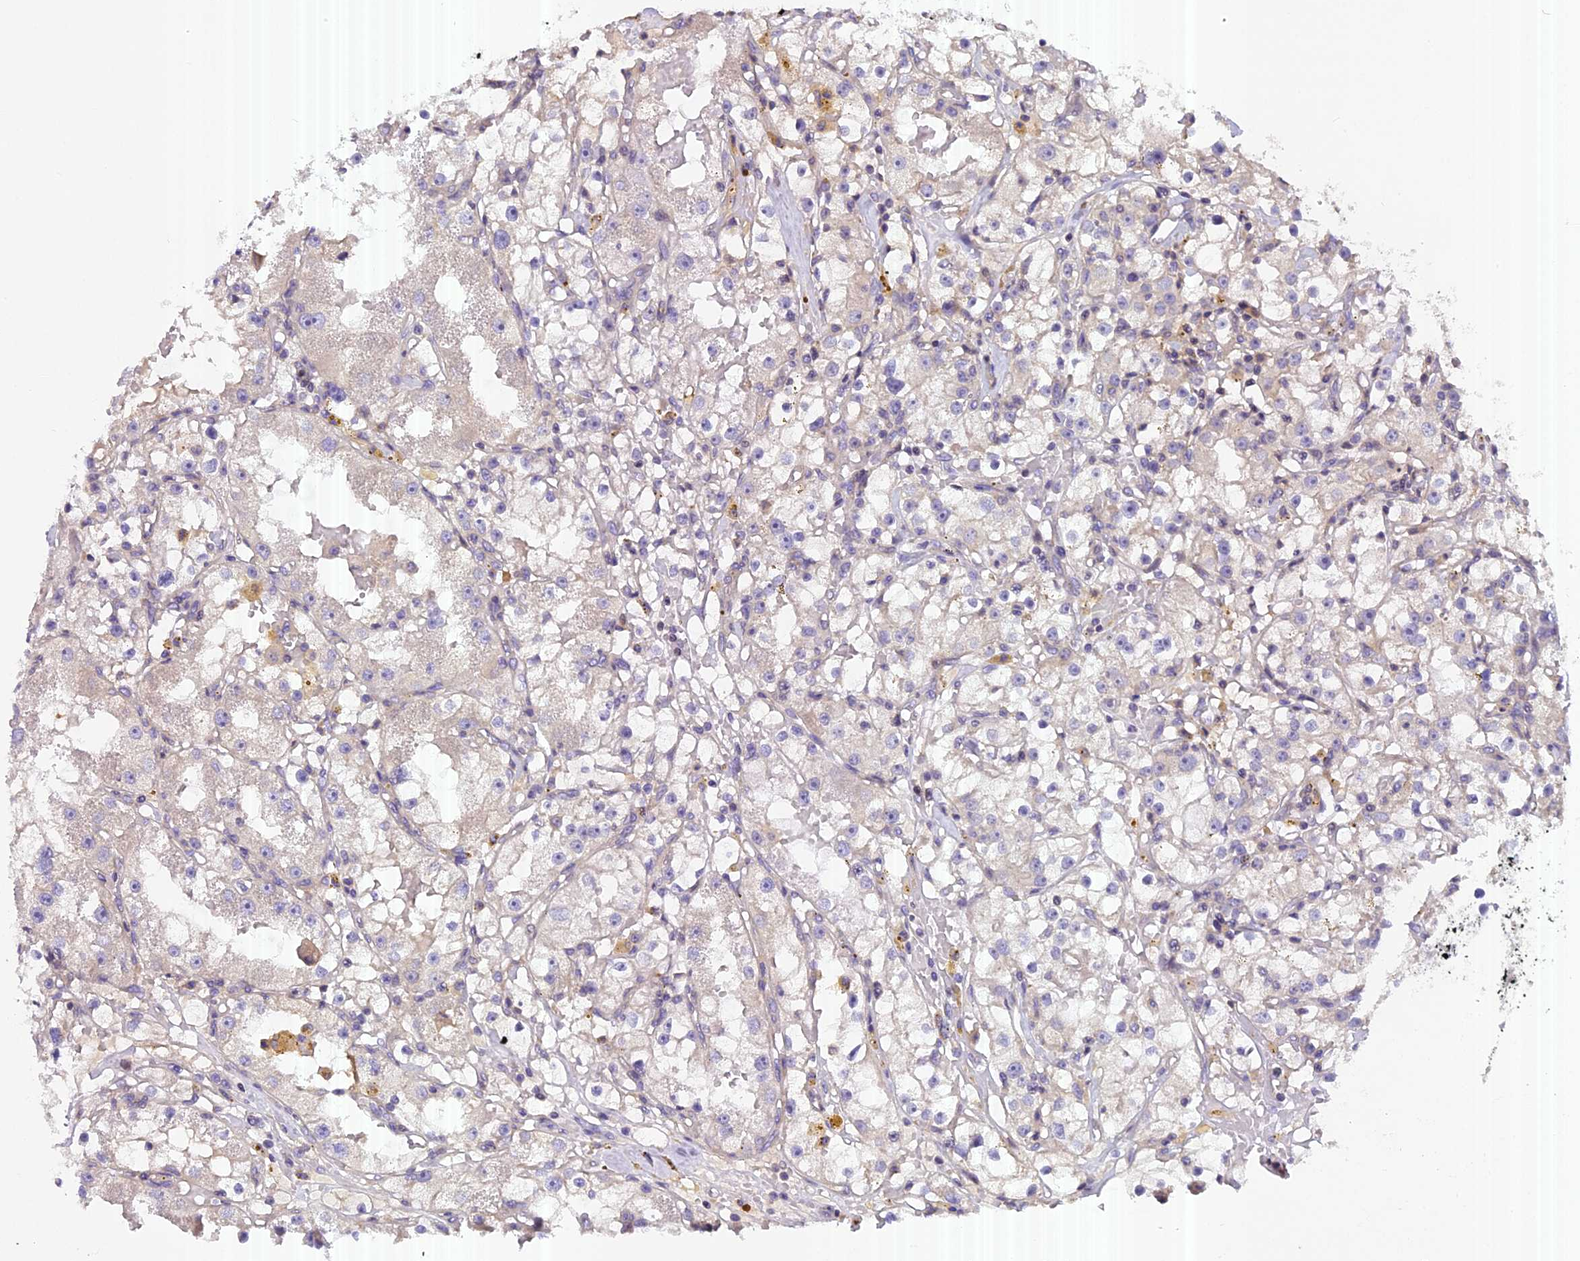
{"staining": {"intensity": "weak", "quantity": "<25%", "location": "cytoplasmic/membranous"}, "tissue": "renal cancer", "cell_type": "Tumor cells", "image_type": "cancer", "snomed": [{"axis": "morphology", "description": "Adenocarcinoma, NOS"}, {"axis": "topography", "description": "Kidney"}], "caption": "A high-resolution photomicrograph shows immunohistochemistry staining of renal cancer (adenocarcinoma), which exhibits no significant expression in tumor cells.", "gene": "FAM98C", "patient": {"sex": "male", "age": 56}}